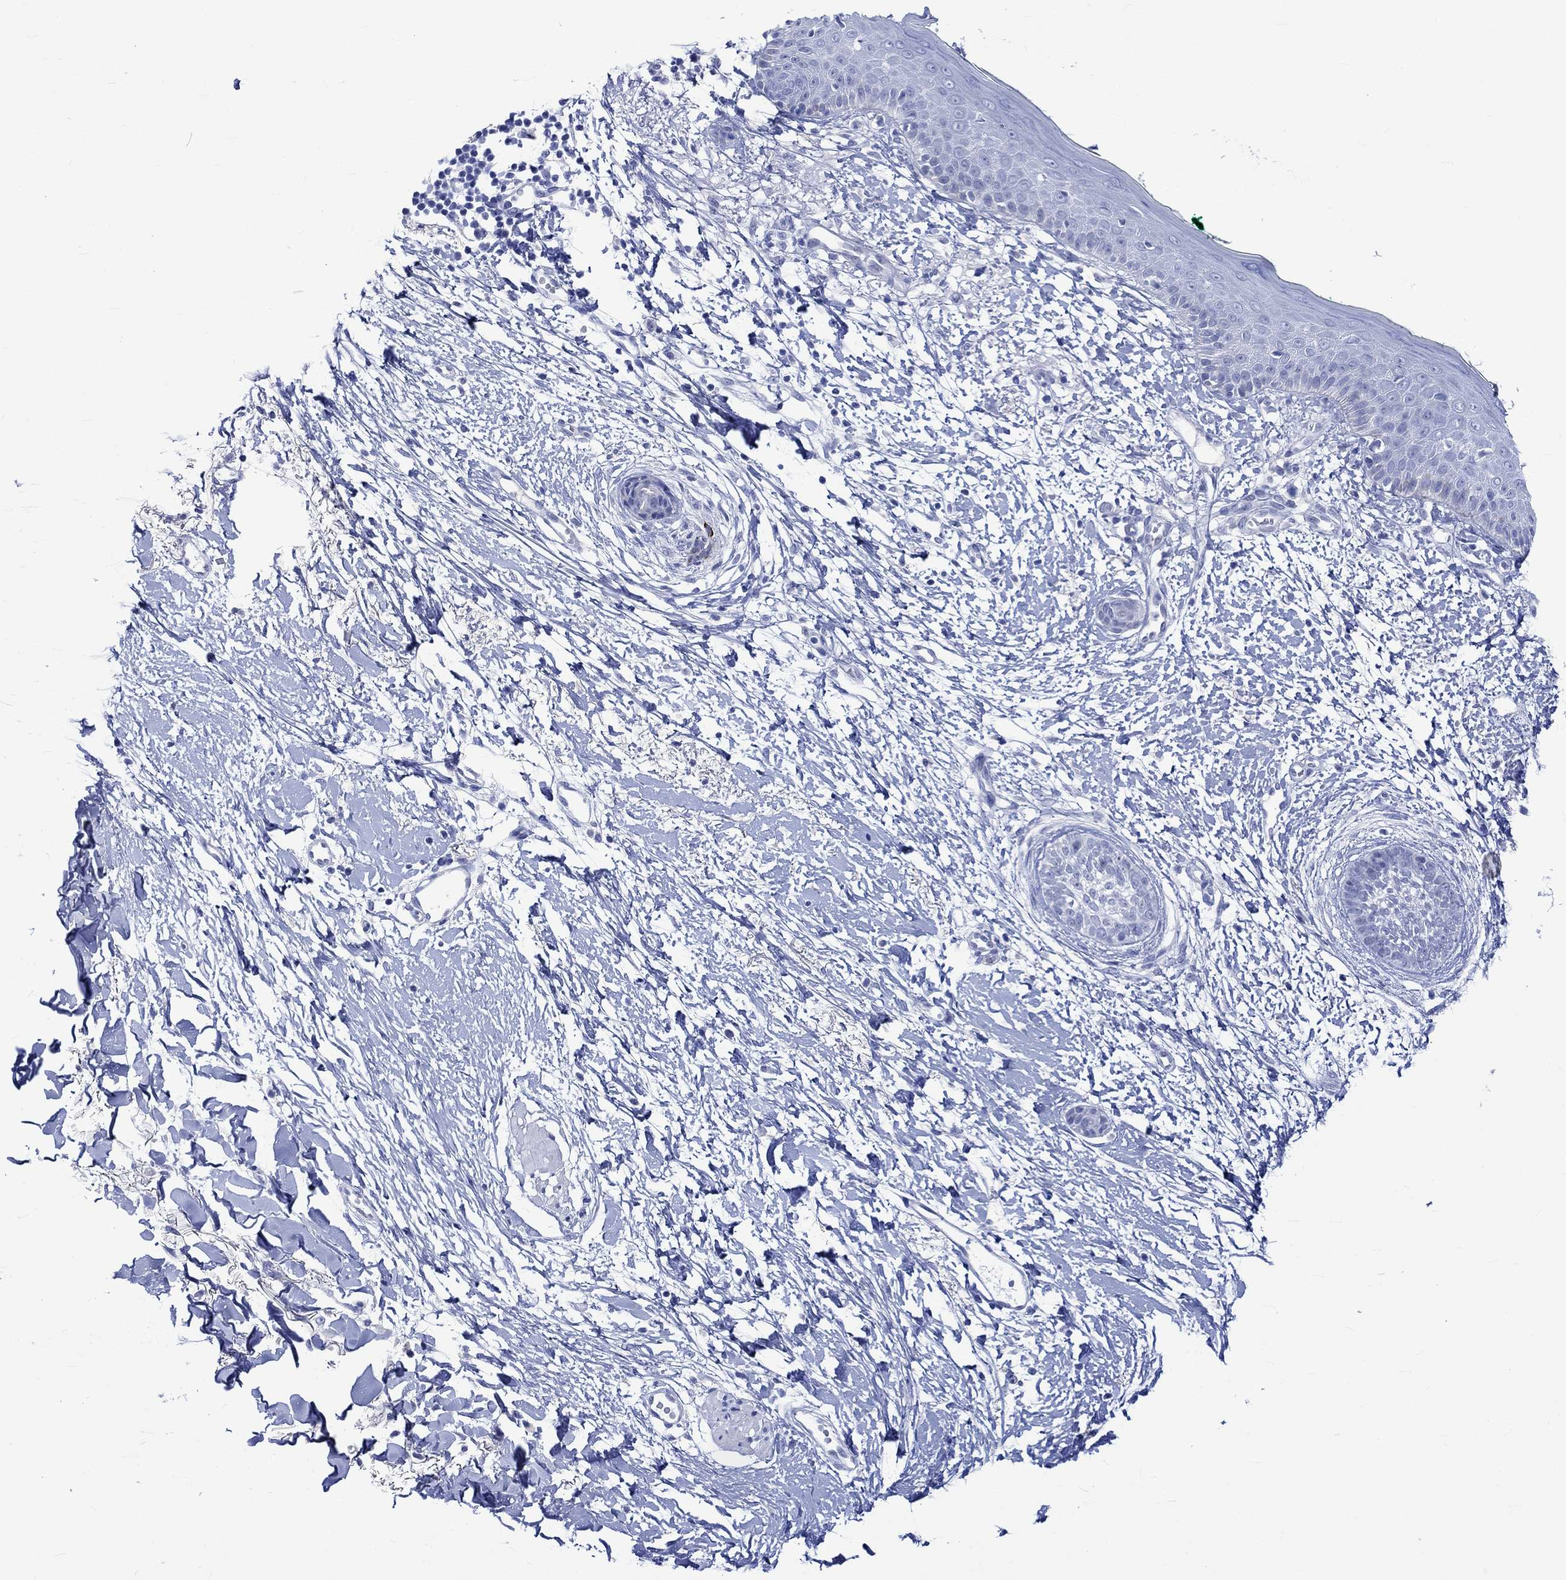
{"staining": {"intensity": "negative", "quantity": "none", "location": "none"}, "tissue": "skin cancer", "cell_type": "Tumor cells", "image_type": "cancer", "snomed": [{"axis": "morphology", "description": "Normal tissue, NOS"}, {"axis": "morphology", "description": "Basal cell carcinoma"}, {"axis": "topography", "description": "Skin"}], "caption": "A high-resolution histopathology image shows immunohistochemistry (IHC) staining of skin cancer, which shows no significant positivity in tumor cells.", "gene": "KLHL33", "patient": {"sex": "male", "age": 84}}